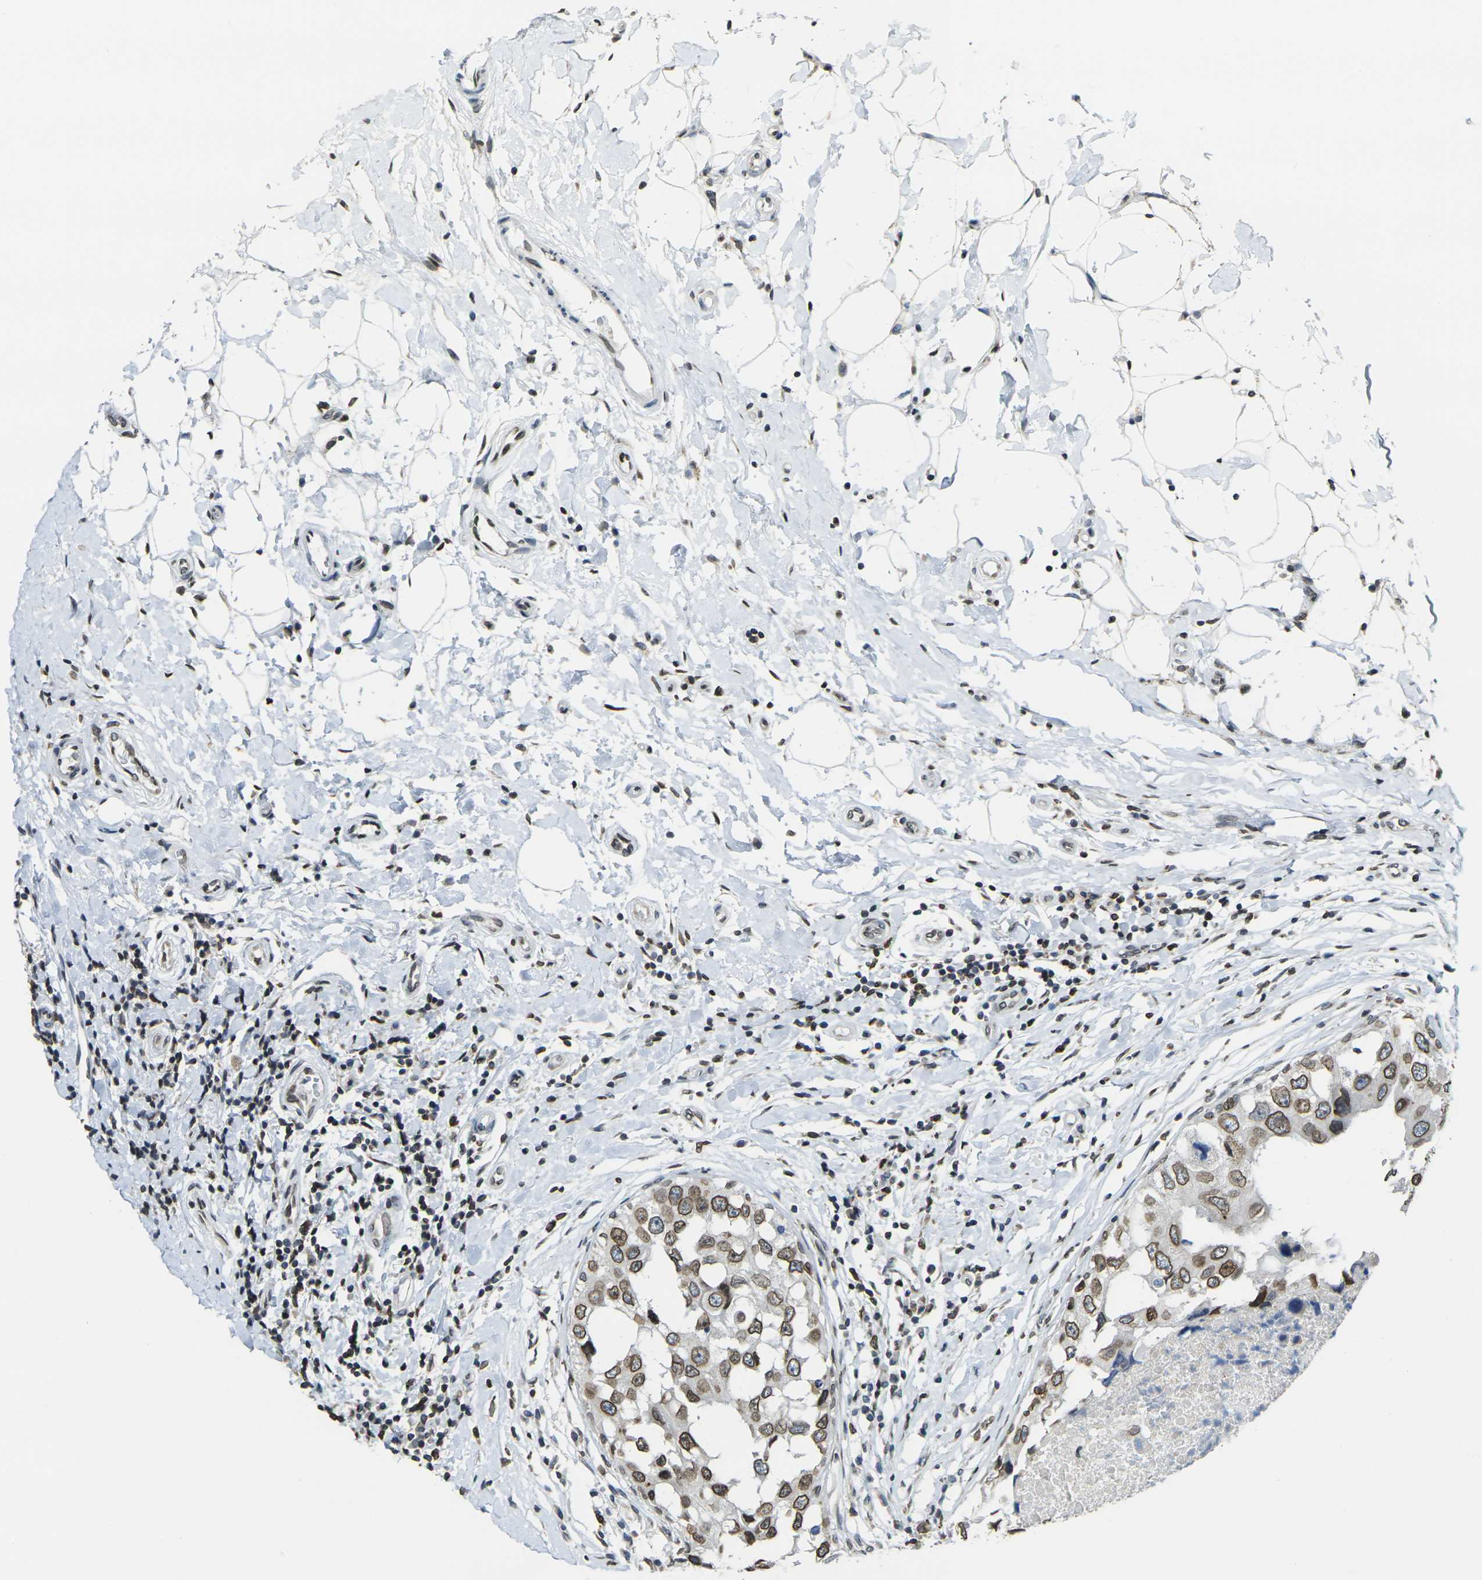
{"staining": {"intensity": "moderate", "quantity": ">75%", "location": "cytoplasmic/membranous,nuclear"}, "tissue": "breast cancer", "cell_type": "Tumor cells", "image_type": "cancer", "snomed": [{"axis": "morphology", "description": "Duct carcinoma"}, {"axis": "topography", "description": "Breast"}], "caption": "A photomicrograph of human breast cancer stained for a protein exhibits moderate cytoplasmic/membranous and nuclear brown staining in tumor cells.", "gene": "BRDT", "patient": {"sex": "female", "age": 27}}